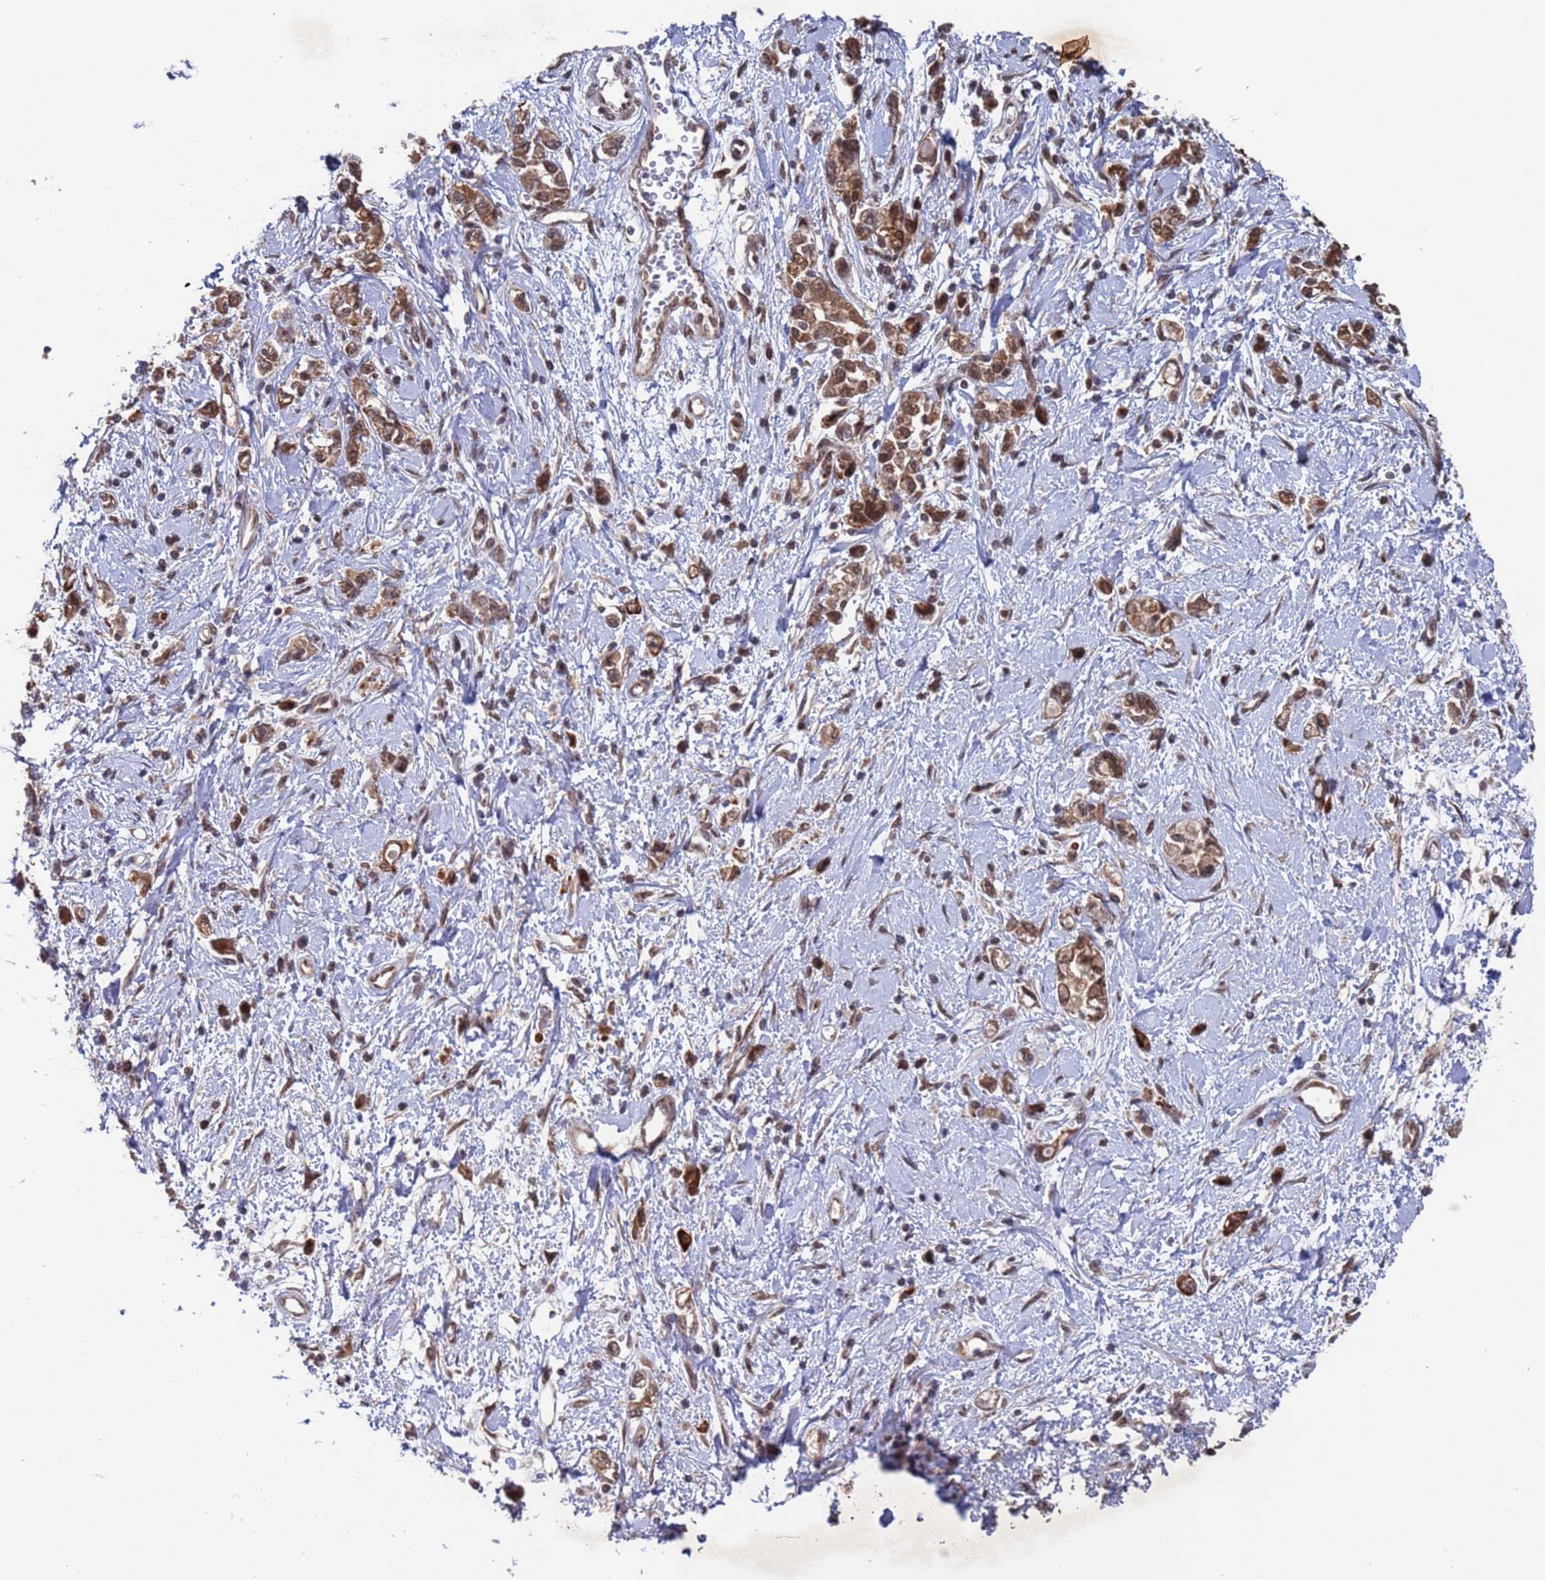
{"staining": {"intensity": "moderate", "quantity": ">75%", "location": "cytoplasmic/membranous"}, "tissue": "stomach cancer", "cell_type": "Tumor cells", "image_type": "cancer", "snomed": [{"axis": "morphology", "description": "Adenocarcinoma, NOS"}, {"axis": "topography", "description": "Stomach"}], "caption": "Stomach adenocarcinoma stained for a protein (brown) displays moderate cytoplasmic/membranous positive positivity in approximately >75% of tumor cells.", "gene": "FUBP3", "patient": {"sex": "female", "age": 76}}